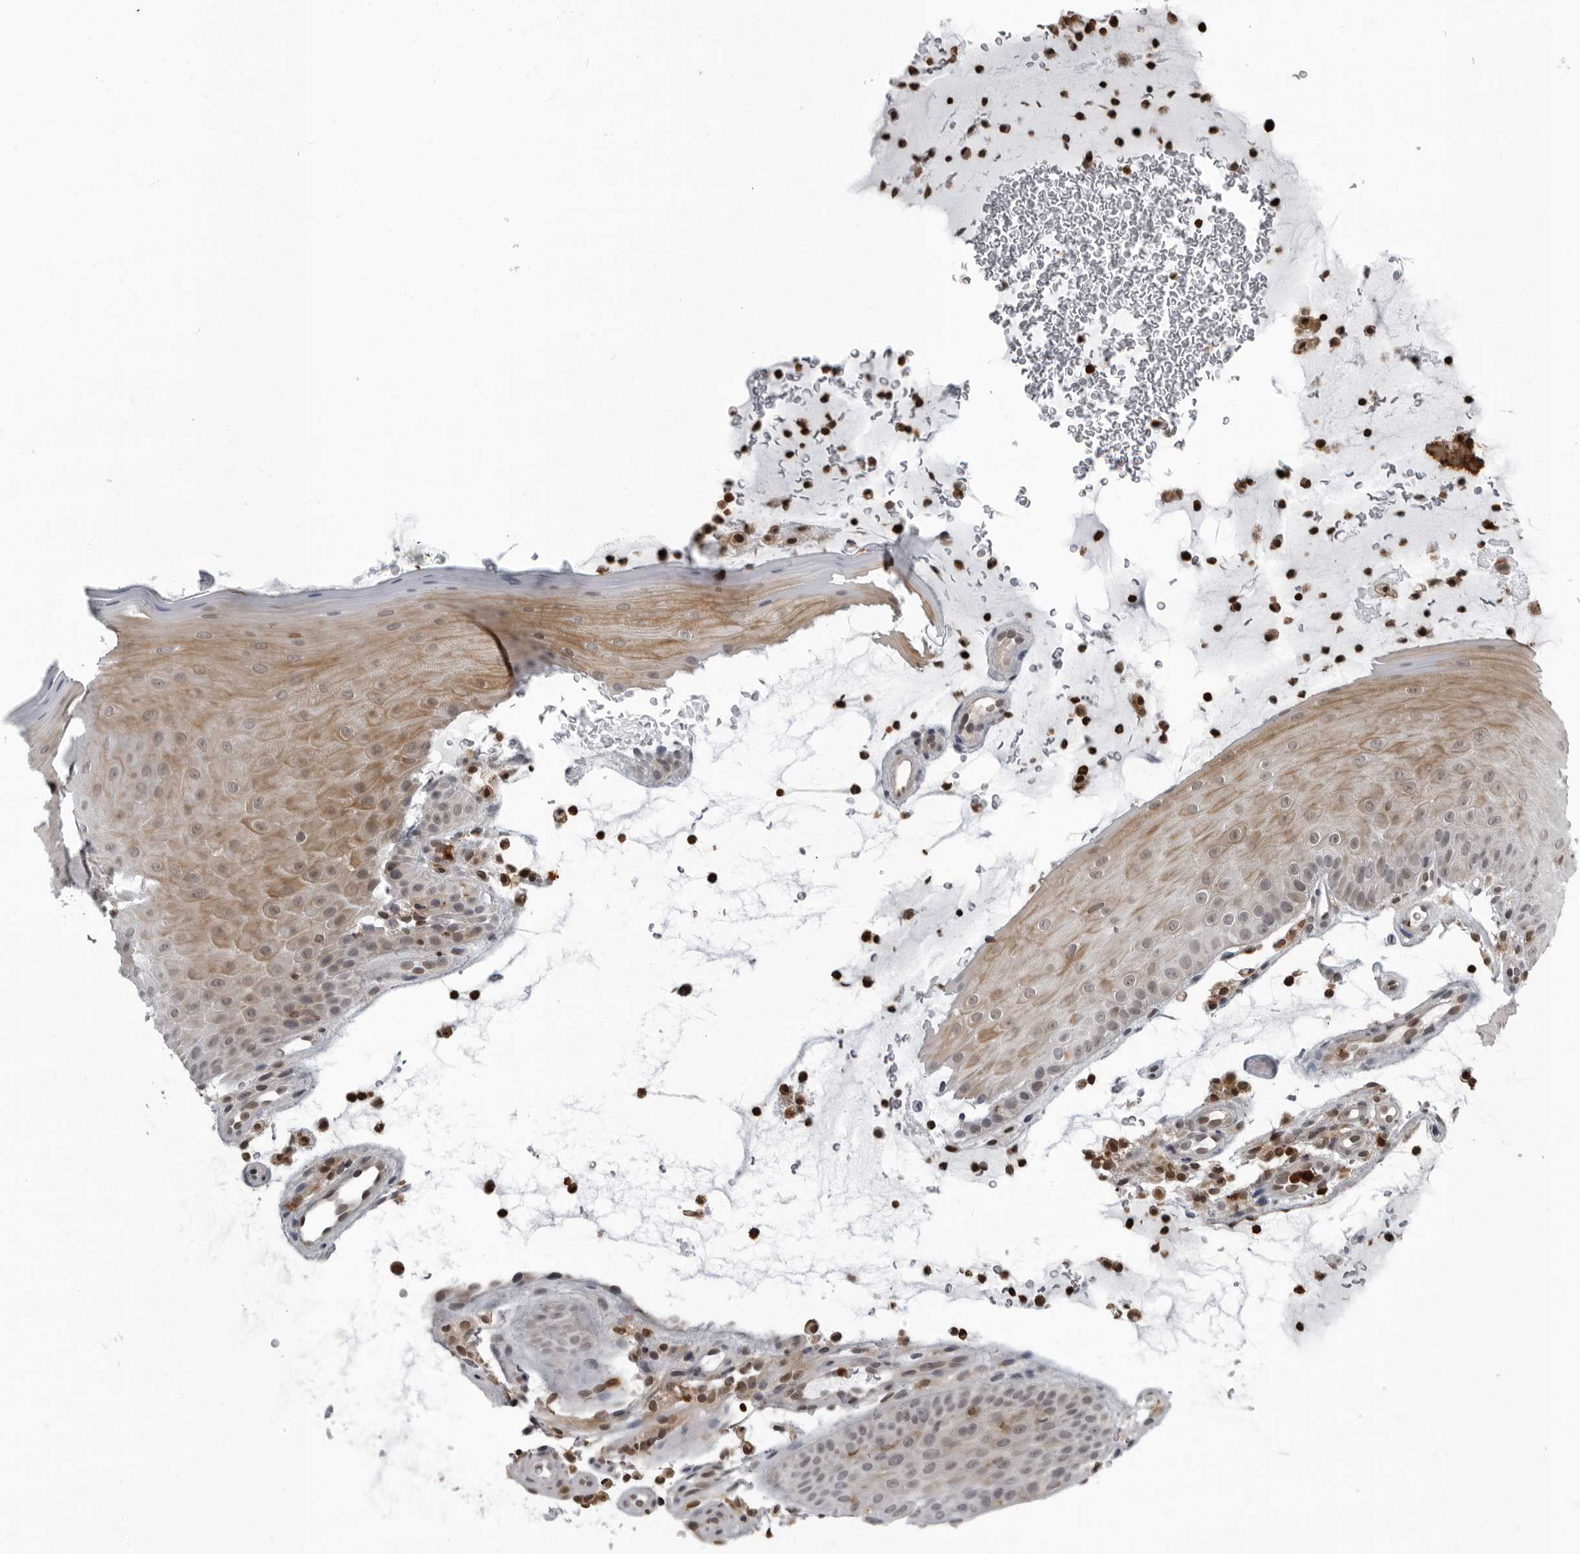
{"staining": {"intensity": "moderate", "quantity": "25%-75%", "location": "cytoplasmic/membranous"}, "tissue": "oral mucosa", "cell_type": "Squamous epithelial cells", "image_type": "normal", "snomed": [{"axis": "morphology", "description": "Normal tissue, NOS"}, {"axis": "topography", "description": "Oral tissue"}], "caption": "Immunohistochemical staining of normal human oral mucosa demonstrates medium levels of moderate cytoplasmic/membranous staining in about 25%-75% of squamous epithelial cells. The staining was performed using DAB (3,3'-diaminobenzidine) to visualize the protein expression in brown, while the nuclei were stained in blue with hematoxylin (Magnification: 20x).", "gene": "RTCA", "patient": {"sex": "male", "age": 13}}